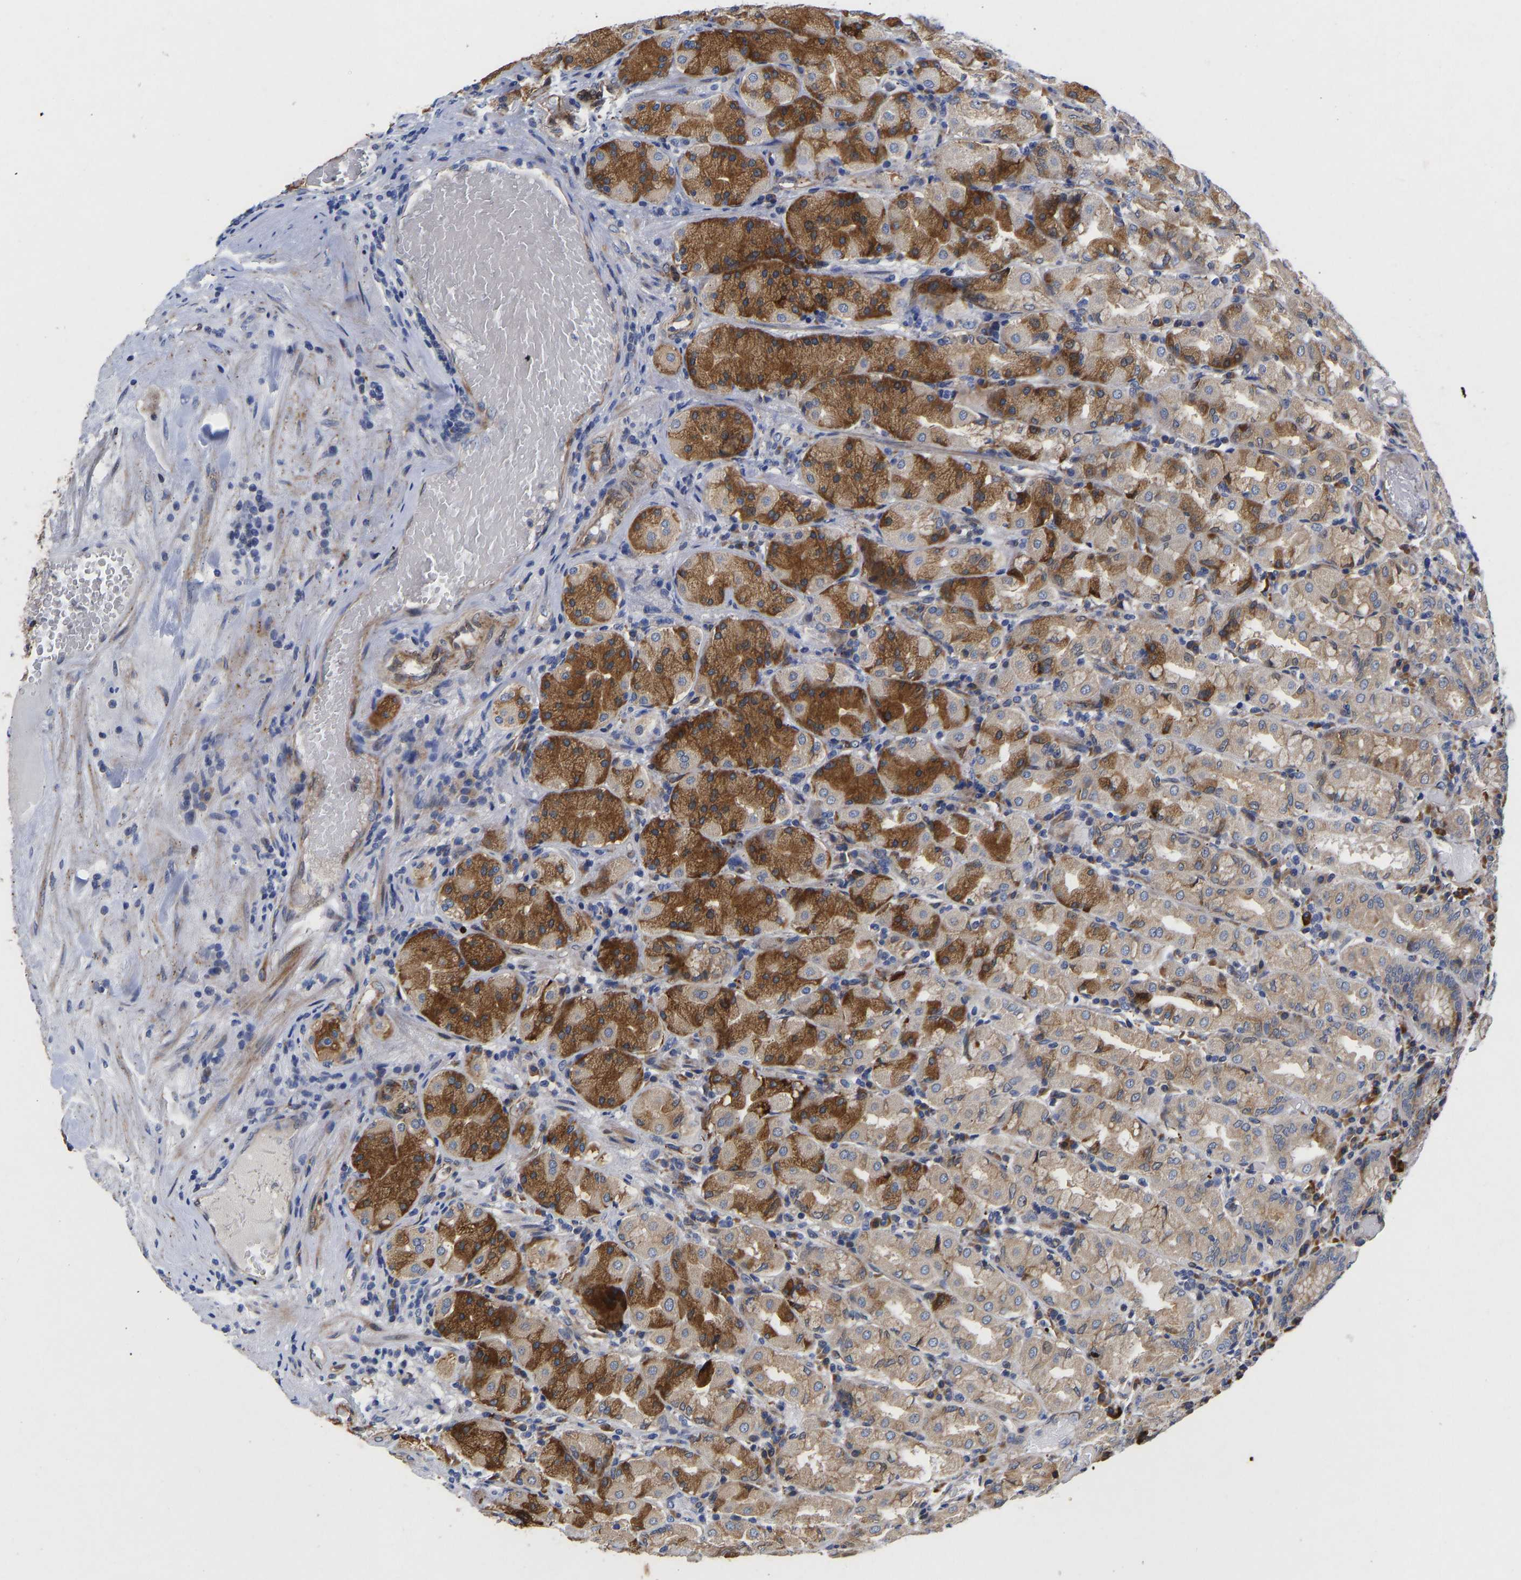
{"staining": {"intensity": "moderate", "quantity": ">75%", "location": "cytoplasmic/membranous"}, "tissue": "stomach", "cell_type": "Glandular cells", "image_type": "normal", "snomed": [{"axis": "morphology", "description": "Normal tissue, NOS"}, {"axis": "topography", "description": "Stomach"}, {"axis": "topography", "description": "Stomach, lower"}], "caption": "Immunohistochemistry staining of unremarkable stomach, which shows medium levels of moderate cytoplasmic/membranous expression in approximately >75% of glandular cells indicating moderate cytoplasmic/membranous protein expression. The staining was performed using DAB (3,3'-diaminobenzidine) (brown) for protein detection and nuclei were counterstained in hematoxylin (blue).", "gene": "TMEM38B", "patient": {"sex": "female", "age": 56}}